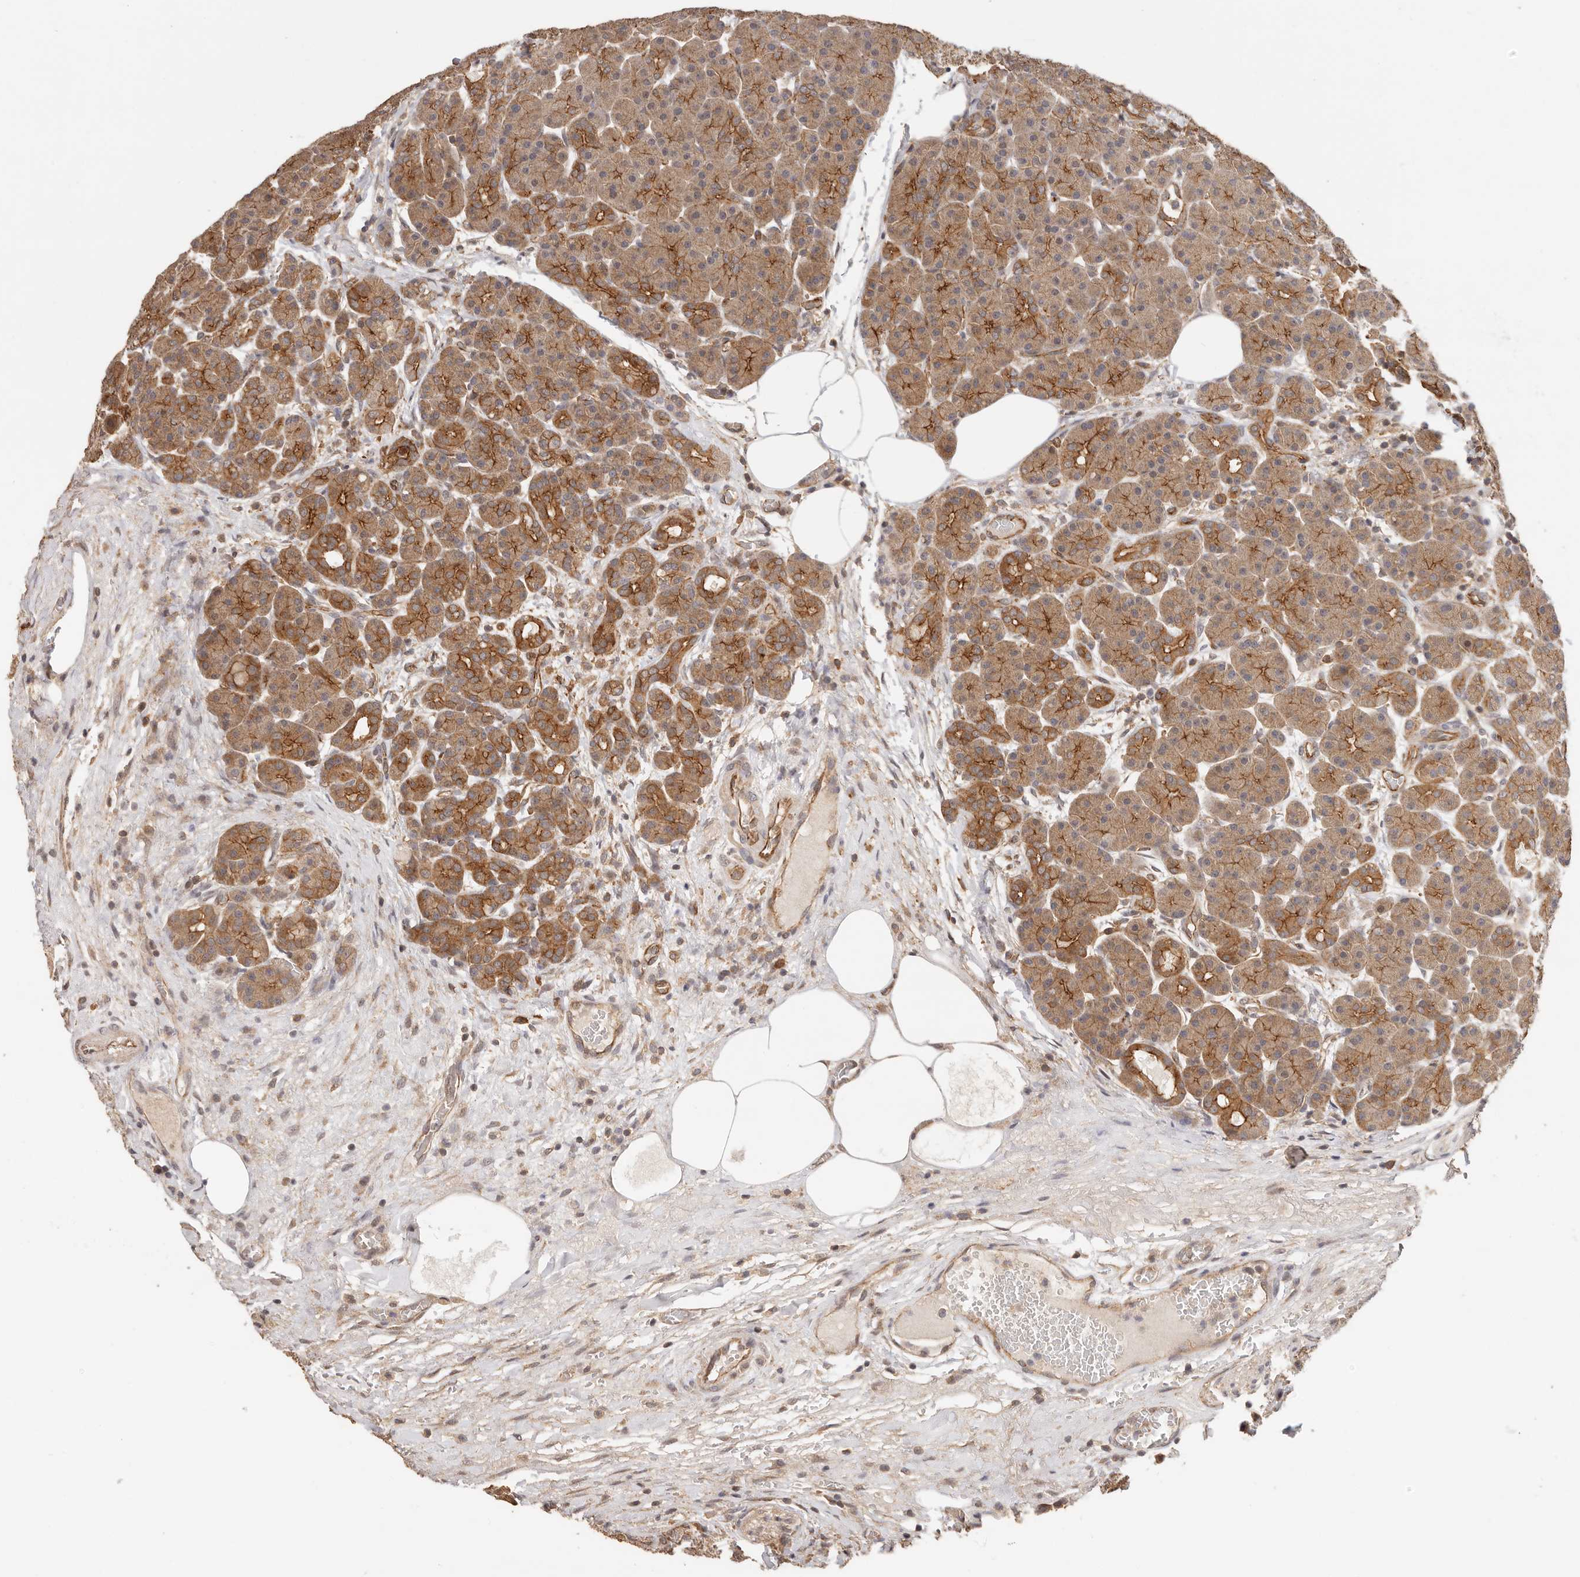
{"staining": {"intensity": "moderate", "quantity": ">75%", "location": "cytoplasmic/membranous"}, "tissue": "pancreas", "cell_type": "Exocrine glandular cells", "image_type": "normal", "snomed": [{"axis": "morphology", "description": "Normal tissue, NOS"}, {"axis": "topography", "description": "Pancreas"}], "caption": "A histopathology image of human pancreas stained for a protein exhibits moderate cytoplasmic/membranous brown staining in exocrine glandular cells.", "gene": "AFDN", "patient": {"sex": "male", "age": 63}}